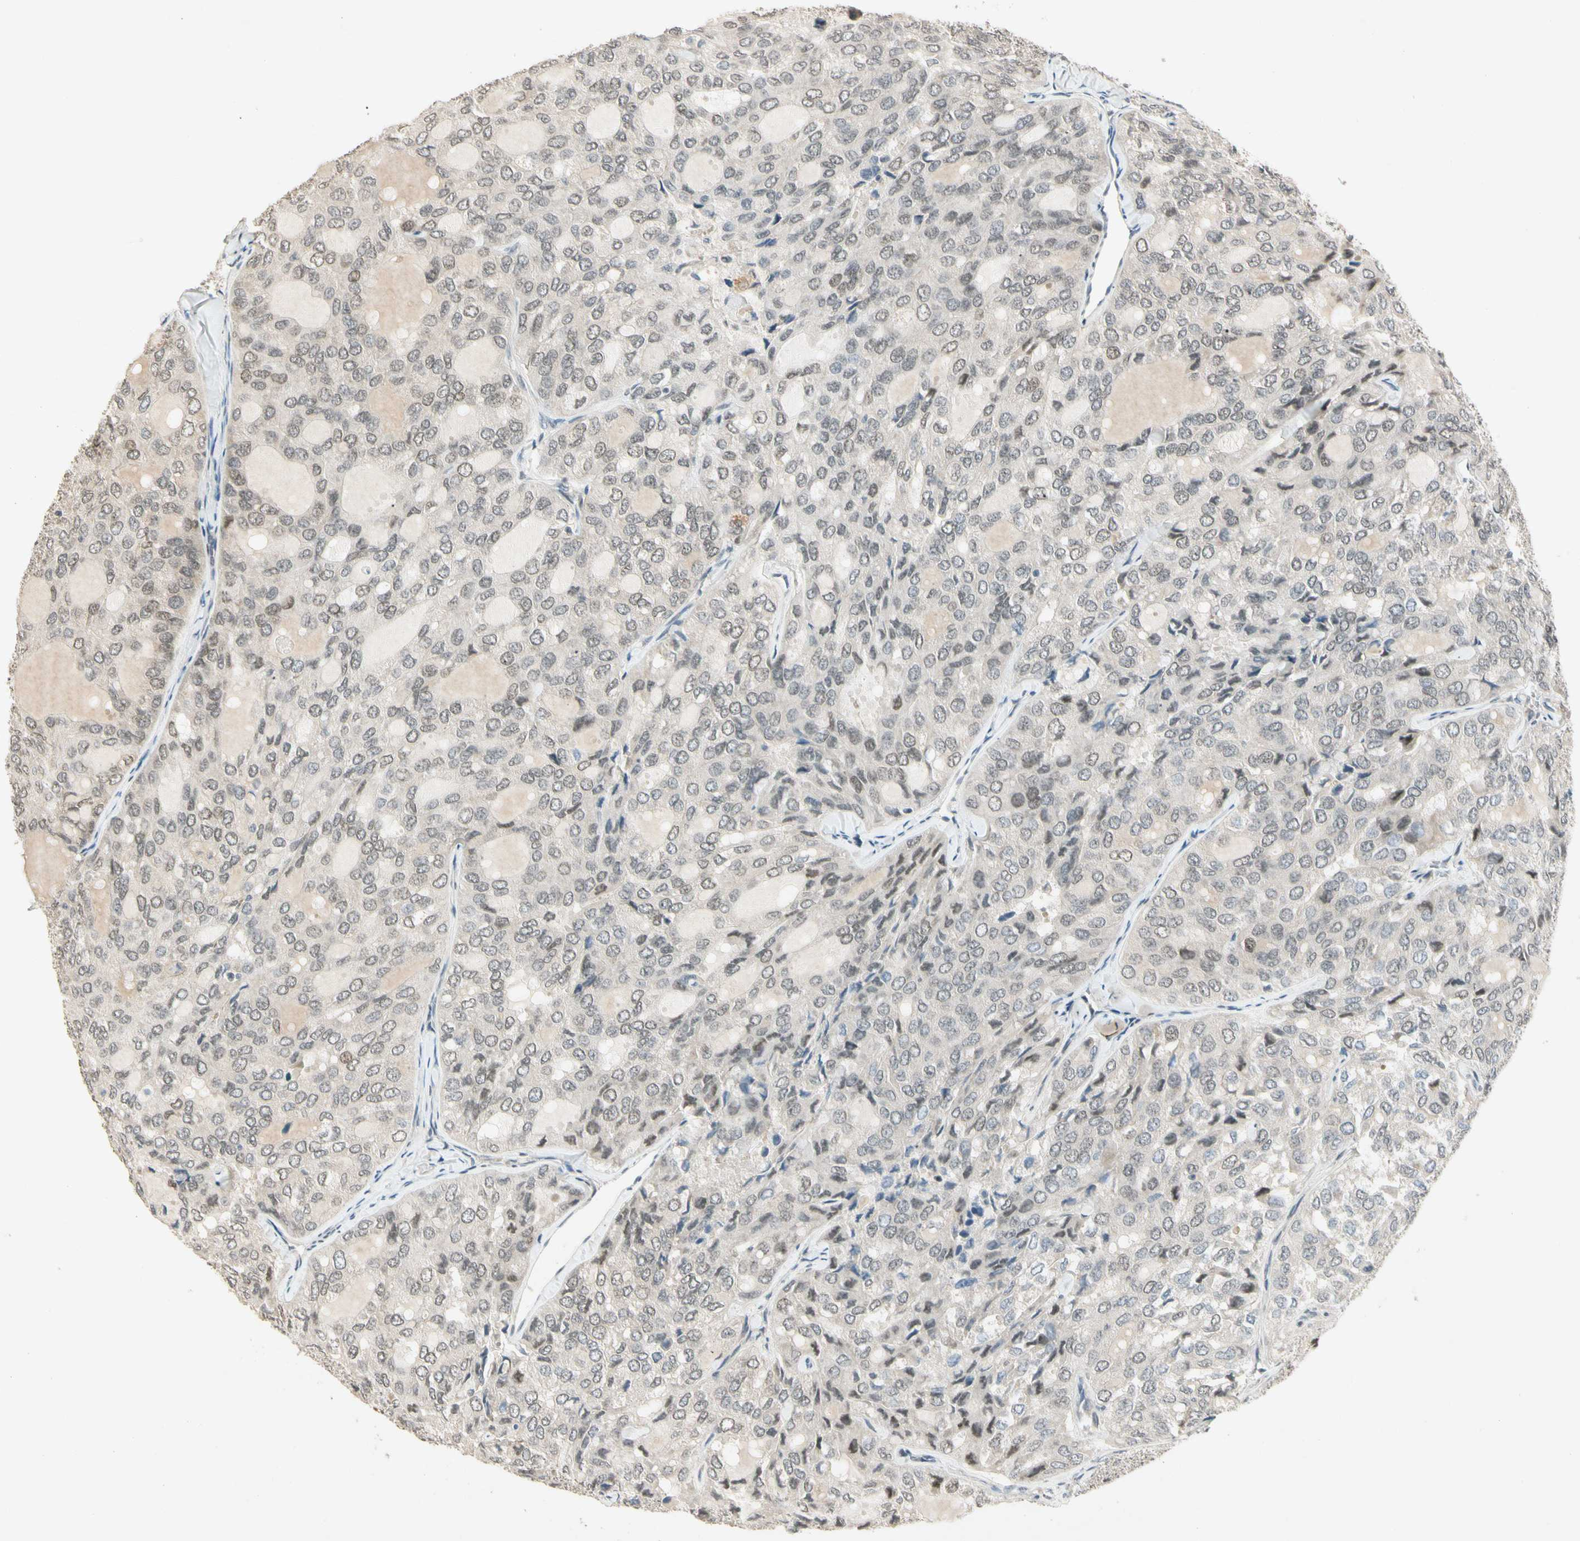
{"staining": {"intensity": "weak", "quantity": ">75%", "location": "nuclear"}, "tissue": "thyroid cancer", "cell_type": "Tumor cells", "image_type": "cancer", "snomed": [{"axis": "morphology", "description": "Follicular adenoma carcinoma, NOS"}, {"axis": "topography", "description": "Thyroid gland"}], "caption": "Protein analysis of follicular adenoma carcinoma (thyroid) tissue reveals weak nuclear expression in approximately >75% of tumor cells.", "gene": "ZBTB4", "patient": {"sex": "male", "age": 75}}